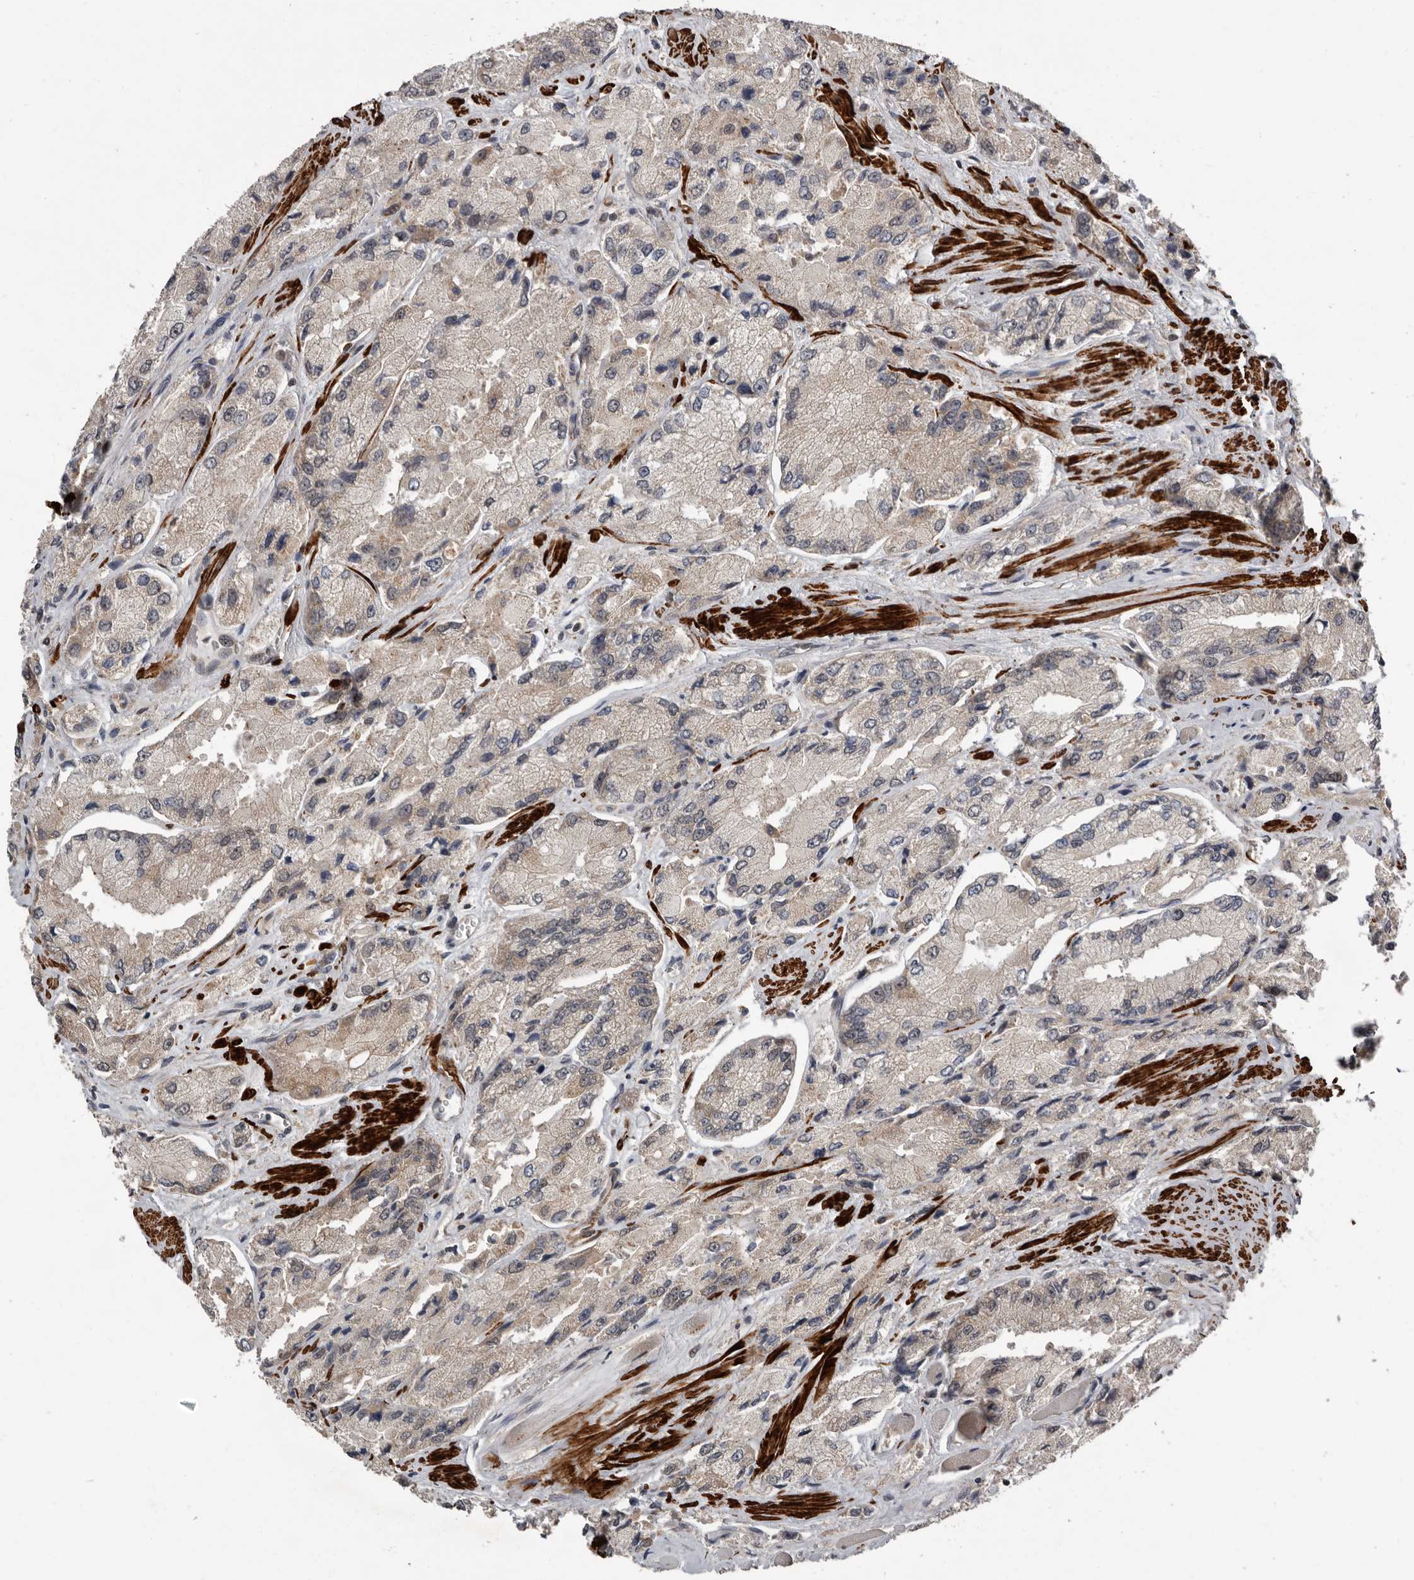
{"staining": {"intensity": "negative", "quantity": "none", "location": "none"}, "tissue": "prostate cancer", "cell_type": "Tumor cells", "image_type": "cancer", "snomed": [{"axis": "morphology", "description": "Adenocarcinoma, High grade"}, {"axis": "topography", "description": "Prostate"}], "caption": "High power microscopy image of an immunohistochemistry photomicrograph of prostate cancer, revealing no significant expression in tumor cells.", "gene": "FGFR4", "patient": {"sex": "male", "age": 58}}